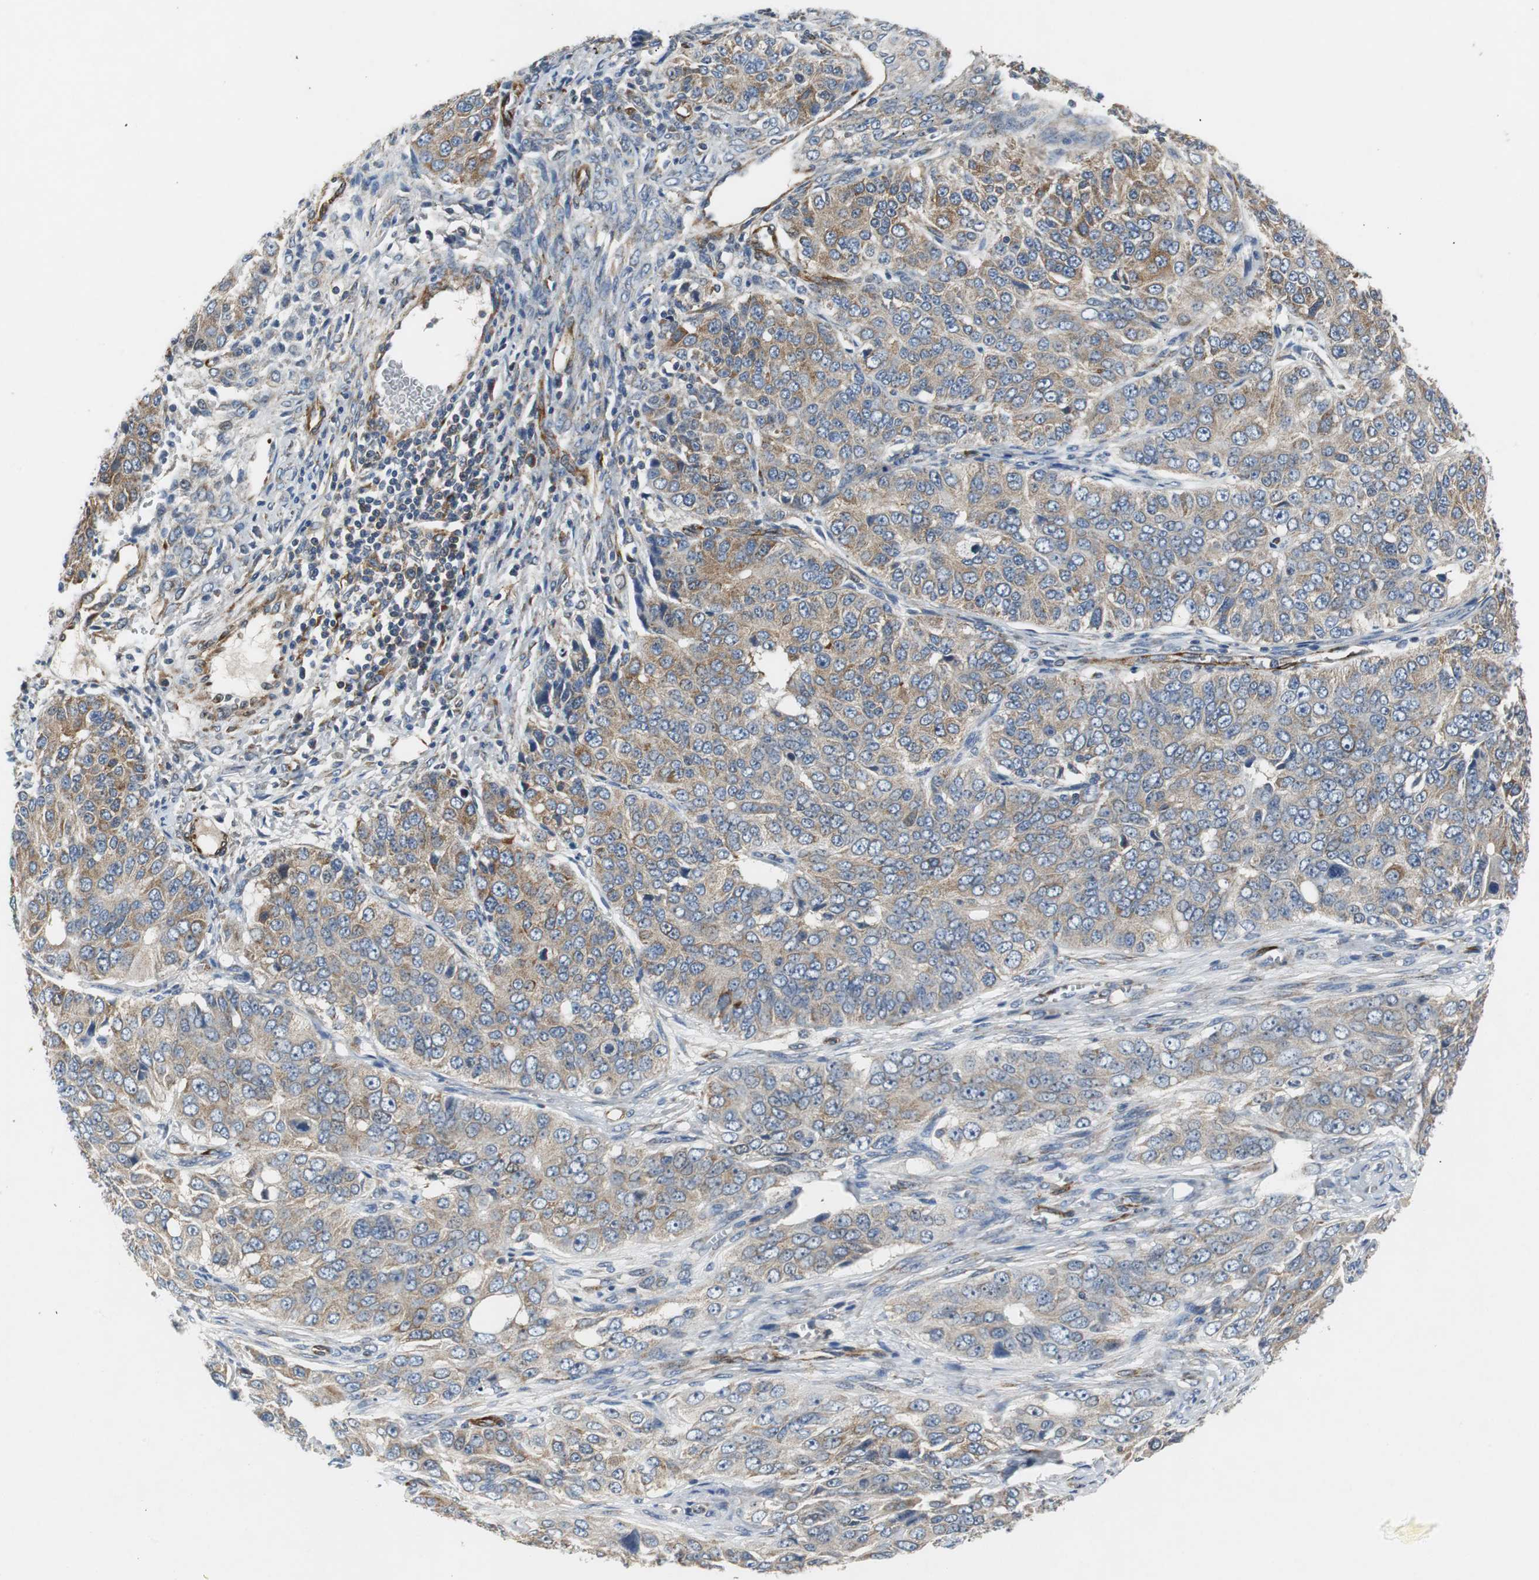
{"staining": {"intensity": "weak", "quantity": ">75%", "location": "cytoplasmic/membranous"}, "tissue": "ovarian cancer", "cell_type": "Tumor cells", "image_type": "cancer", "snomed": [{"axis": "morphology", "description": "Carcinoma, endometroid"}, {"axis": "topography", "description": "Ovary"}], "caption": "High-magnification brightfield microscopy of ovarian cancer (endometroid carcinoma) stained with DAB (brown) and counterstained with hematoxylin (blue). tumor cells exhibit weak cytoplasmic/membranous expression is appreciated in about>75% of cells.", "gene": "ISCU", "patient": {"sex": "female", "age": 51}}